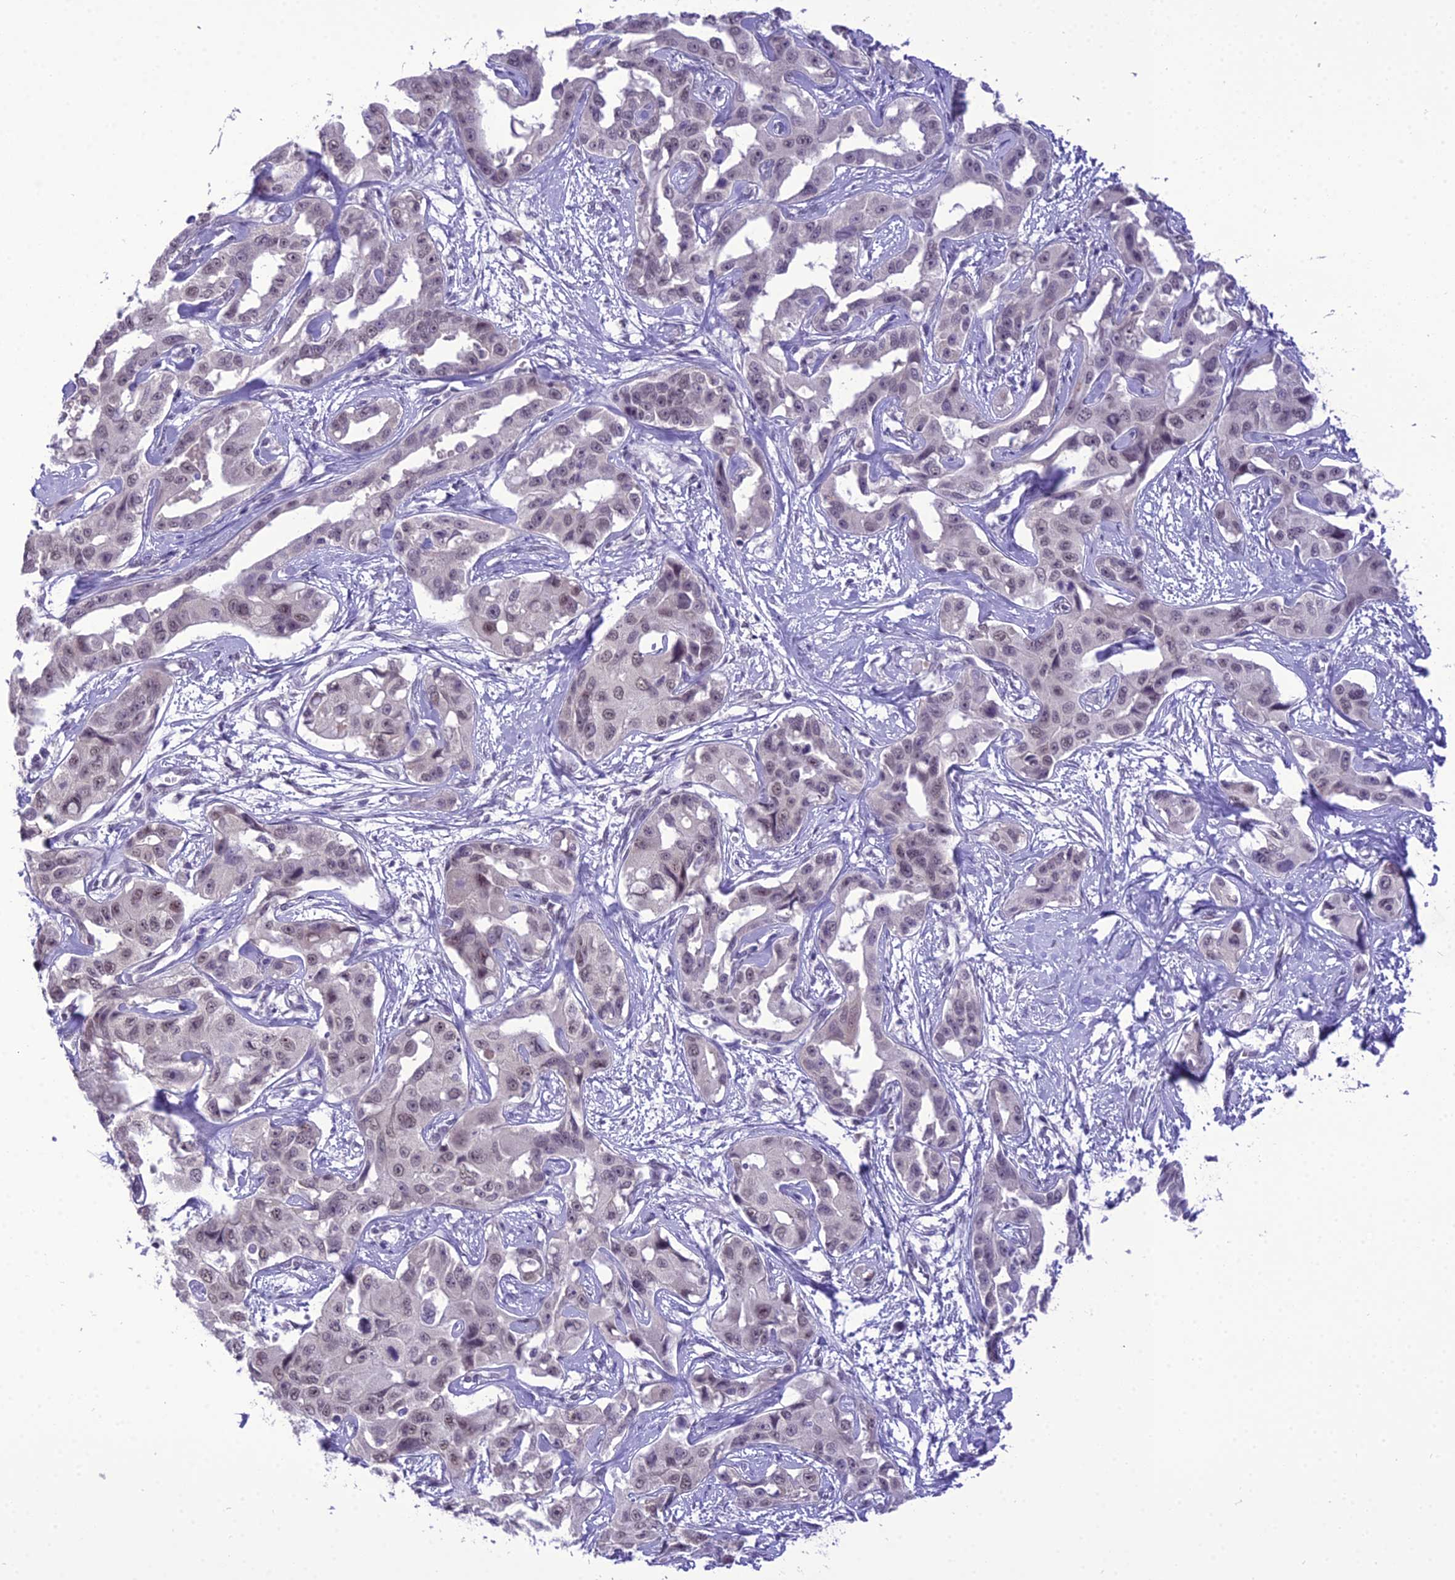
{"staining": {"intensity": "weak", "quantity": ">75%", "location": "nuclear"}, "tissue": "liver cancer", "cell_type": "Tumor cells", "image_type": "cancer", "snomed": [{"axis": "morphology", "description": "Cholangiocarcinoma"}, {"axis": "topography", "description": "Liver"}], "caption": "Immunohistochemistry (IHC) staining of liver cancer (cholangiocarcinoma), which shows low levels of weak nuclear positivity in approximately >75% of tumor cells indicating weak nuclear protein expression. The staining was performed using DAB (3,3'-diaminobenzidine) (brown) for protein detection and nuclei were counterstained in hematoxylin (blue).", "gene": "SH3RF3", "patient": {"sex": "male", "age": 59}}